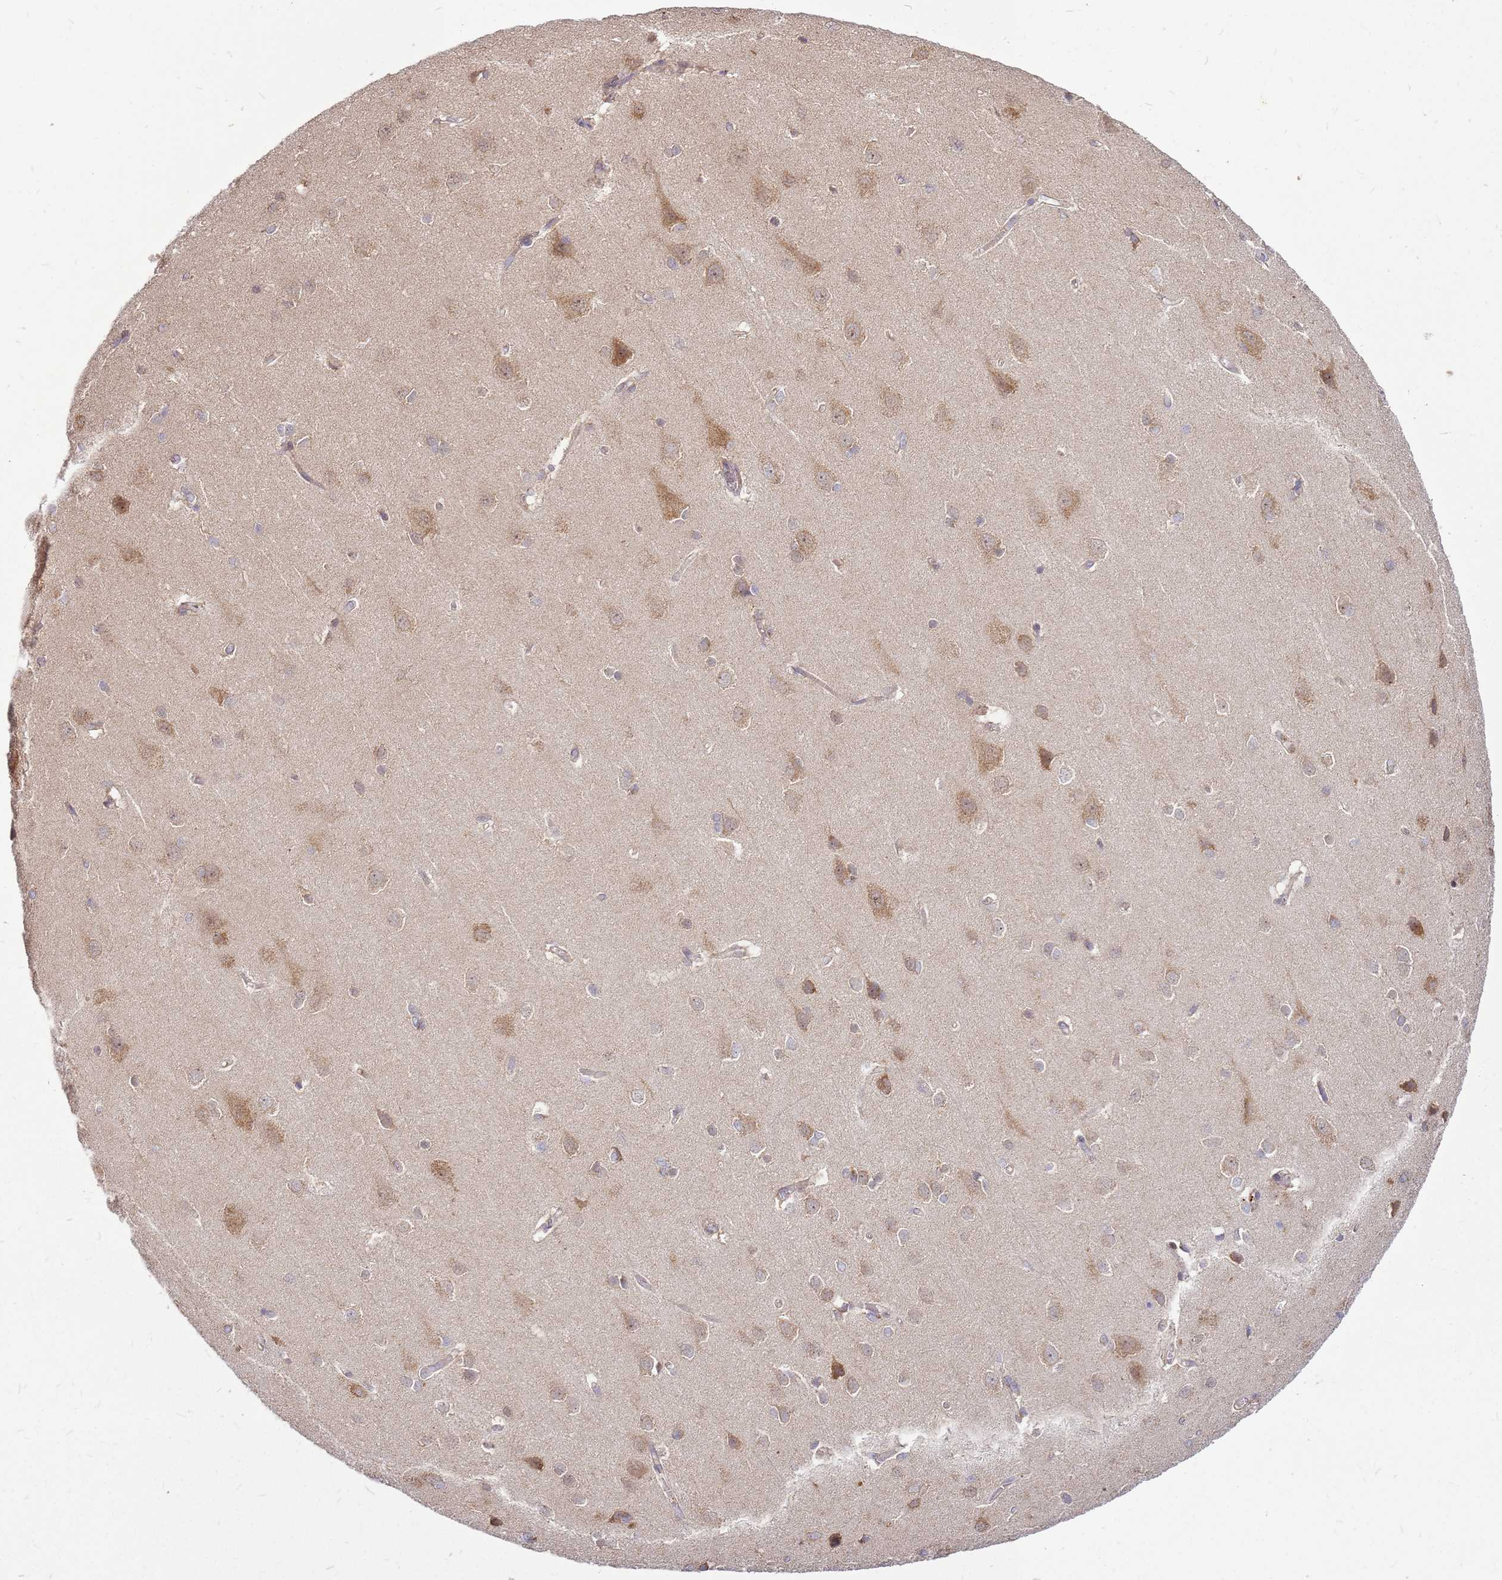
{"staining": {"intensity": "weak", "quantity": "25%-75%", "location": "cytoplasmic/membranous"}, "tissue": "cerebral cortex", "cell_type": "Endothelial cells", "image_type": "normal", "snomed": [{"axis": "morphology", "description": "Normal tissue, NOS"}, {"axis": "topography", "description": "Cerebral cortex"}], "caption": "Immunohistochemical staining of unremarkable human cerebral cortex demonstrates low levels of weak cytoplasmic/membranous expression in approximately 25%-75% of endothelial cells.", "gene": "CCDC159", "patient": {"sex": "male", "age": 37}}